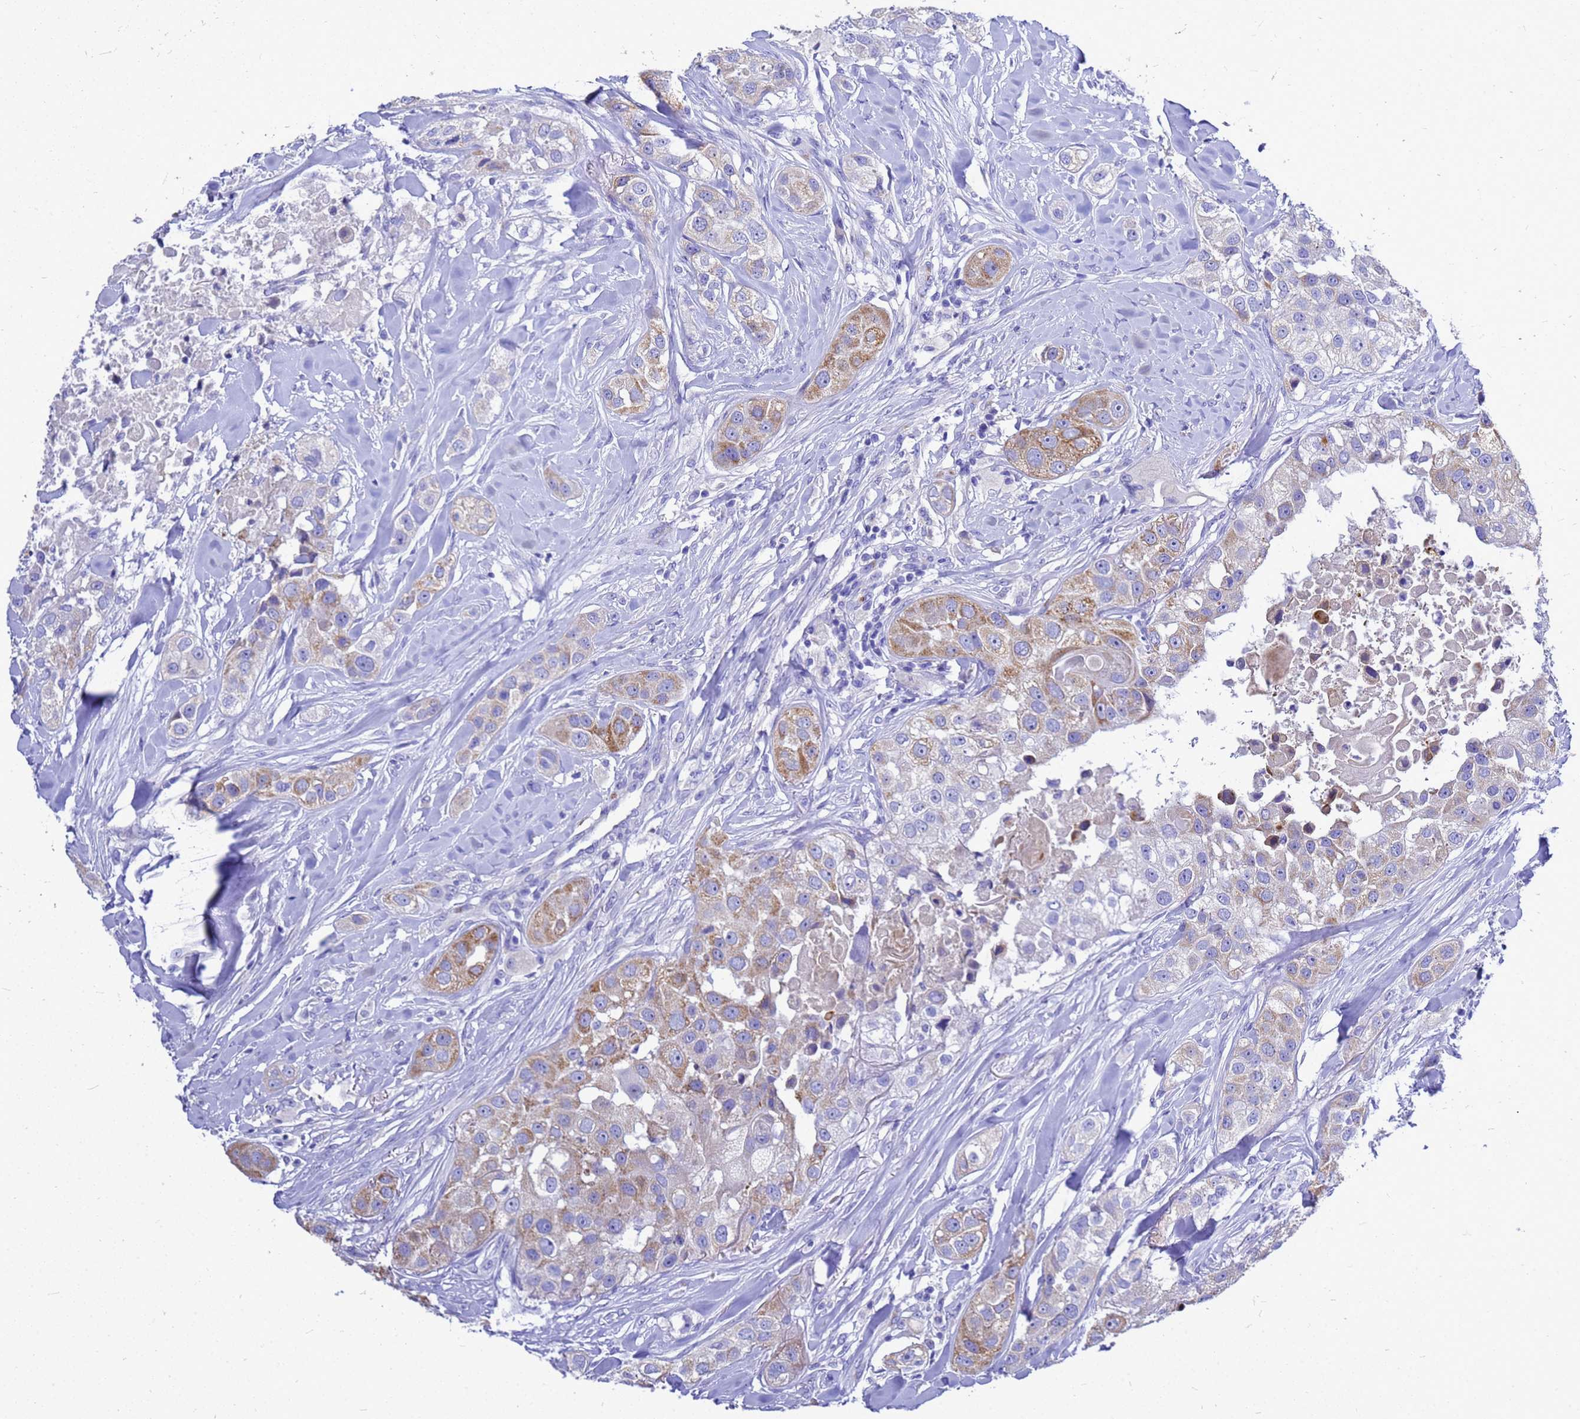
{"staining": {"intensity": "moderate", "quantity": "25%-75%", "location": "cytoplasmic/membranous"}, "tissue": "head and neck cancer", "cell_type": "Tumor cells", "image_type": "cancer", "snomed": [{"axis": "morphology", "description": "Normal tissue, NOS"}, {"axis": "morphology", "description": "Squamous cell carcinoma, NOS"}, {"axis": "topography", "description": "Skeletal muscle"}, {"axis": "topography", "description": "Head-Neck"}], "caption": "Immunohistochemistry micrograph of neoplastic tissue: head and neck squamous cell carcinoma stained using immunohistochemistry demonstrates medium levels of moderate protein expression localized specifically in the cytoplasmic/membranous of tumor cells, appearing as a cytoplasmic/membranous brown color.", "gene": "OR52E2", "patient": {"sex": "male", "age": 51}}